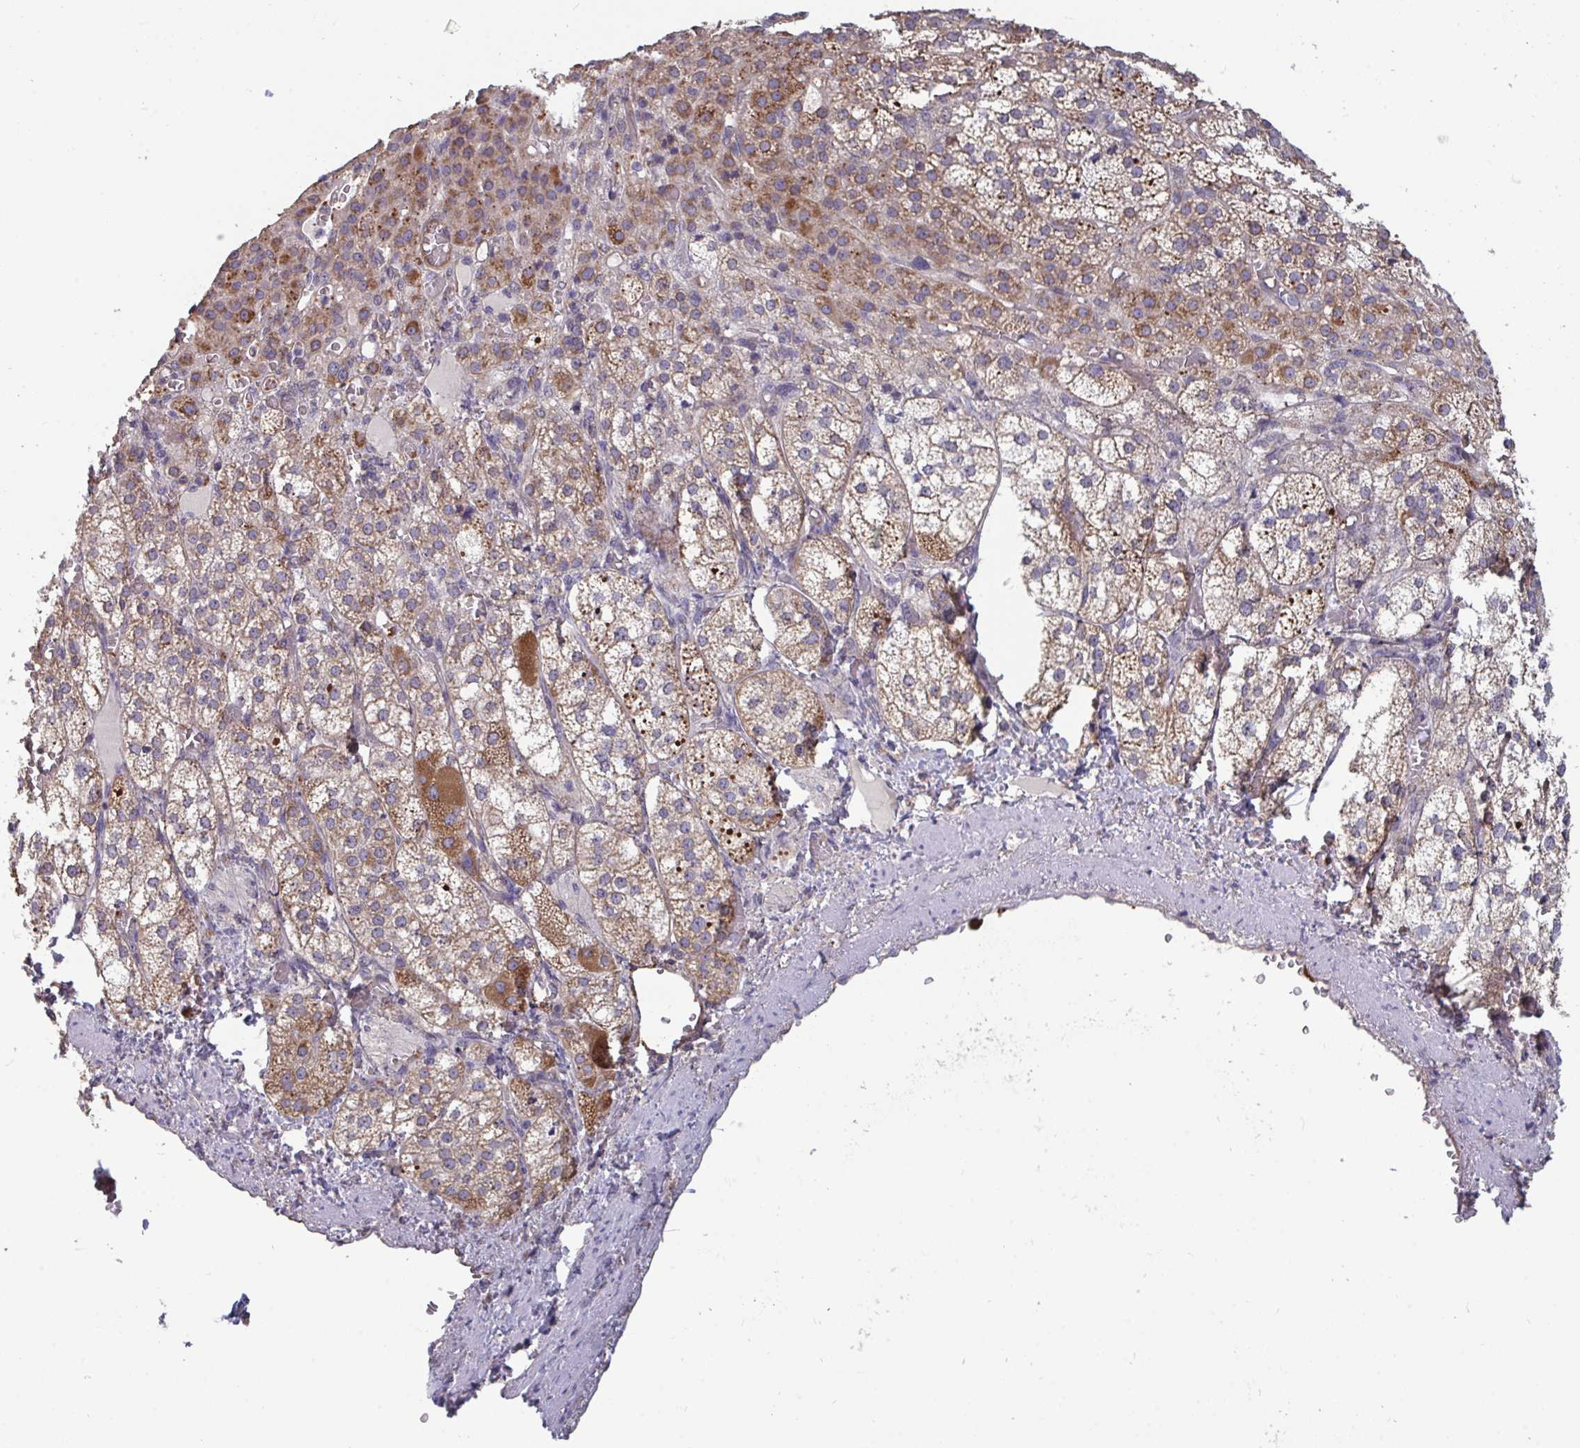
{"staining": {"intensity": "moderate", "quantity": ">75%", "location": "cytoplasmic/membranous"}, "tissue": "adrenal gland", "cell_type": "Glandular cells", "image_type": "normal", "snomed": [{"axis": "morphology", "description": "Normal tissue, NOS"}, {"axis": "topography", "description": "Adrenal gland"}], "caption": "Unremarkable adrenal gland shows moderate cytoplasmic/membranous positivity in approximately >75% of glandular cells (Stains: DAB in brown, nuclei in blue, Microscopy: brightfield microscopy at high magnification)..", "gene": "ISCU", "patient": {"sex": "female", "age": 60}}